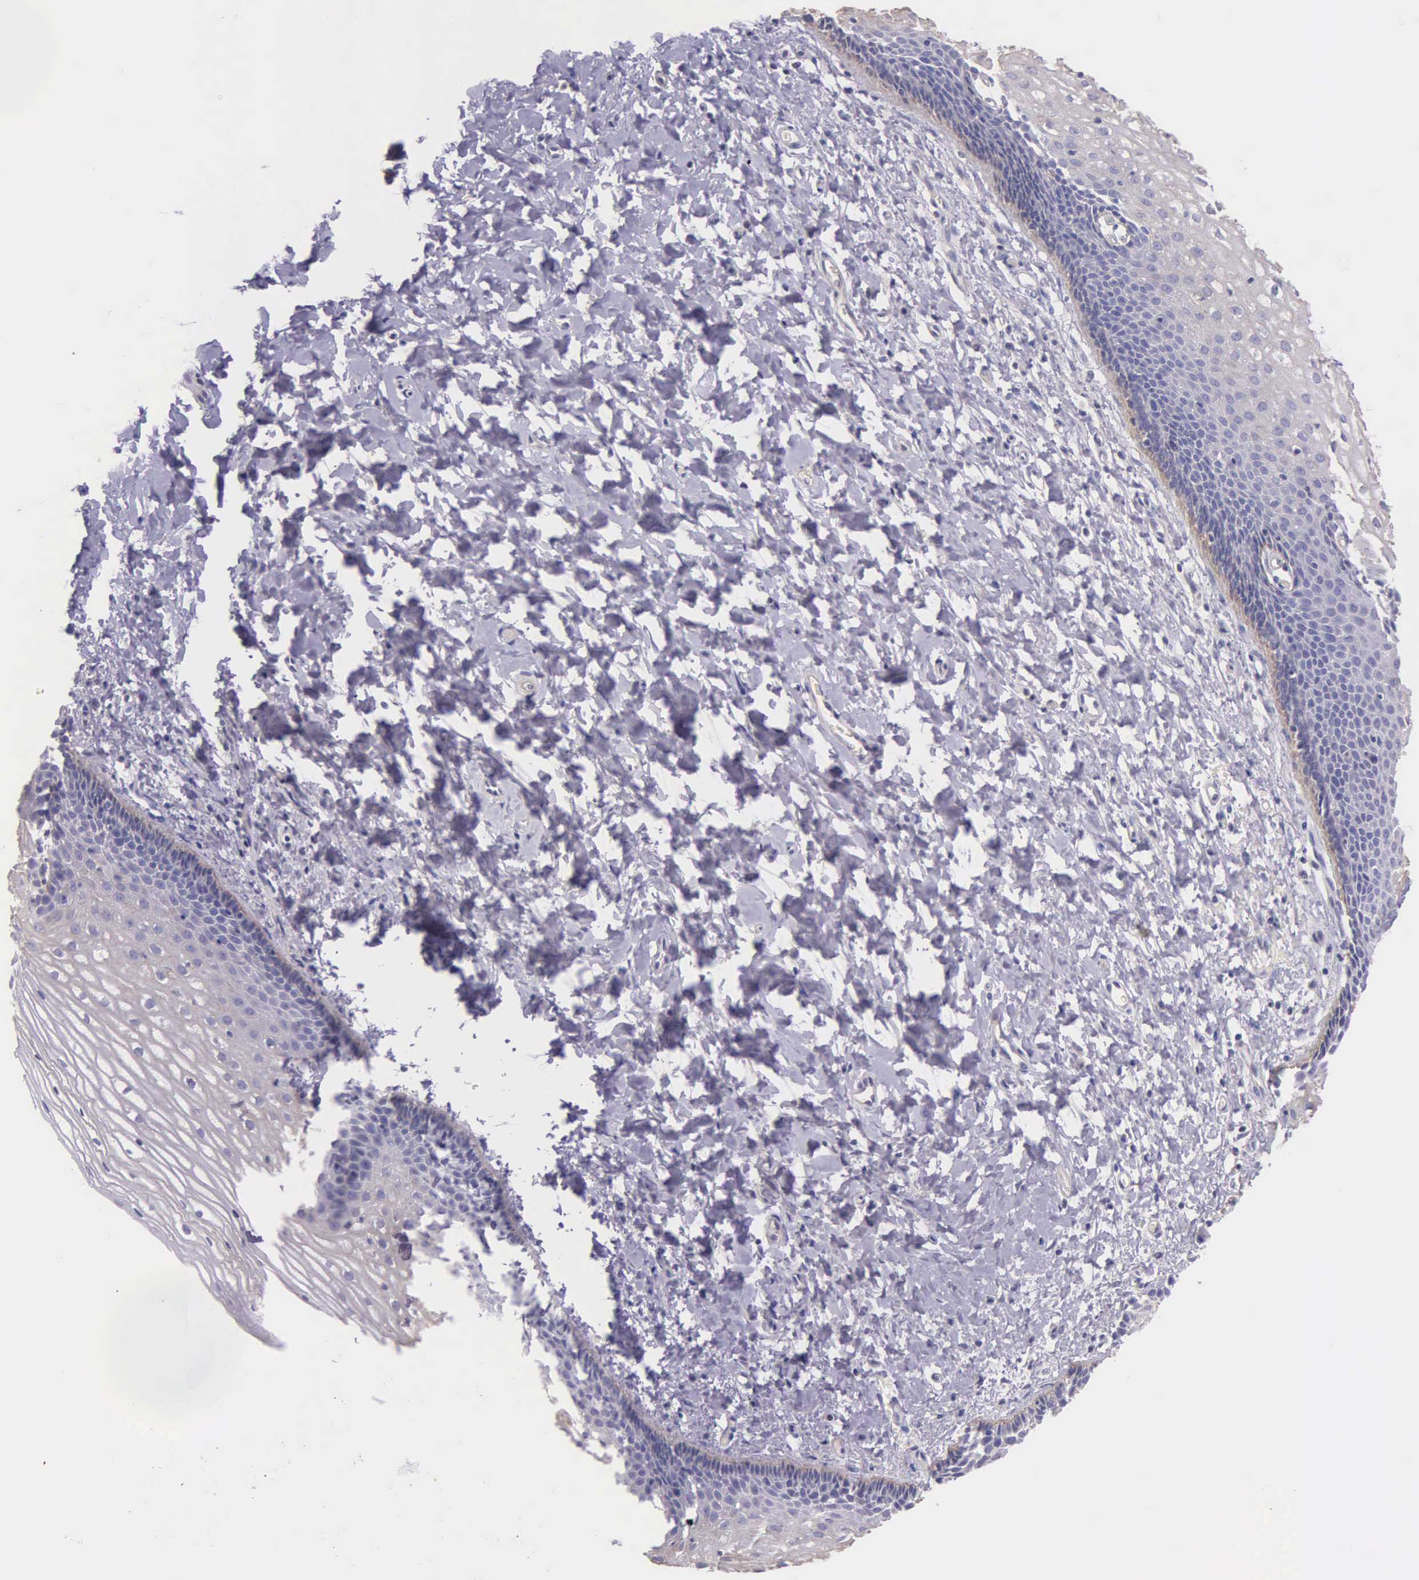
{"staining": {"intensity": "negative", "quantity": "none", "location": "none"}, "tissue": "cervix", "cell_type": "Glandular cells", "image_type": "normal", "snomed": [{"axis": "morphology", "description": "Normal tissue, NOS"}, {"axis": "topography", "description": "Cervix"}], "caption": "An image of human cervix is negative for staining in glandular cells. (Immunohistochemistry, brightfield microscopy, high magnification).", "gene": "THSD7A", "patient": {"sex": "female", "age": 53}}